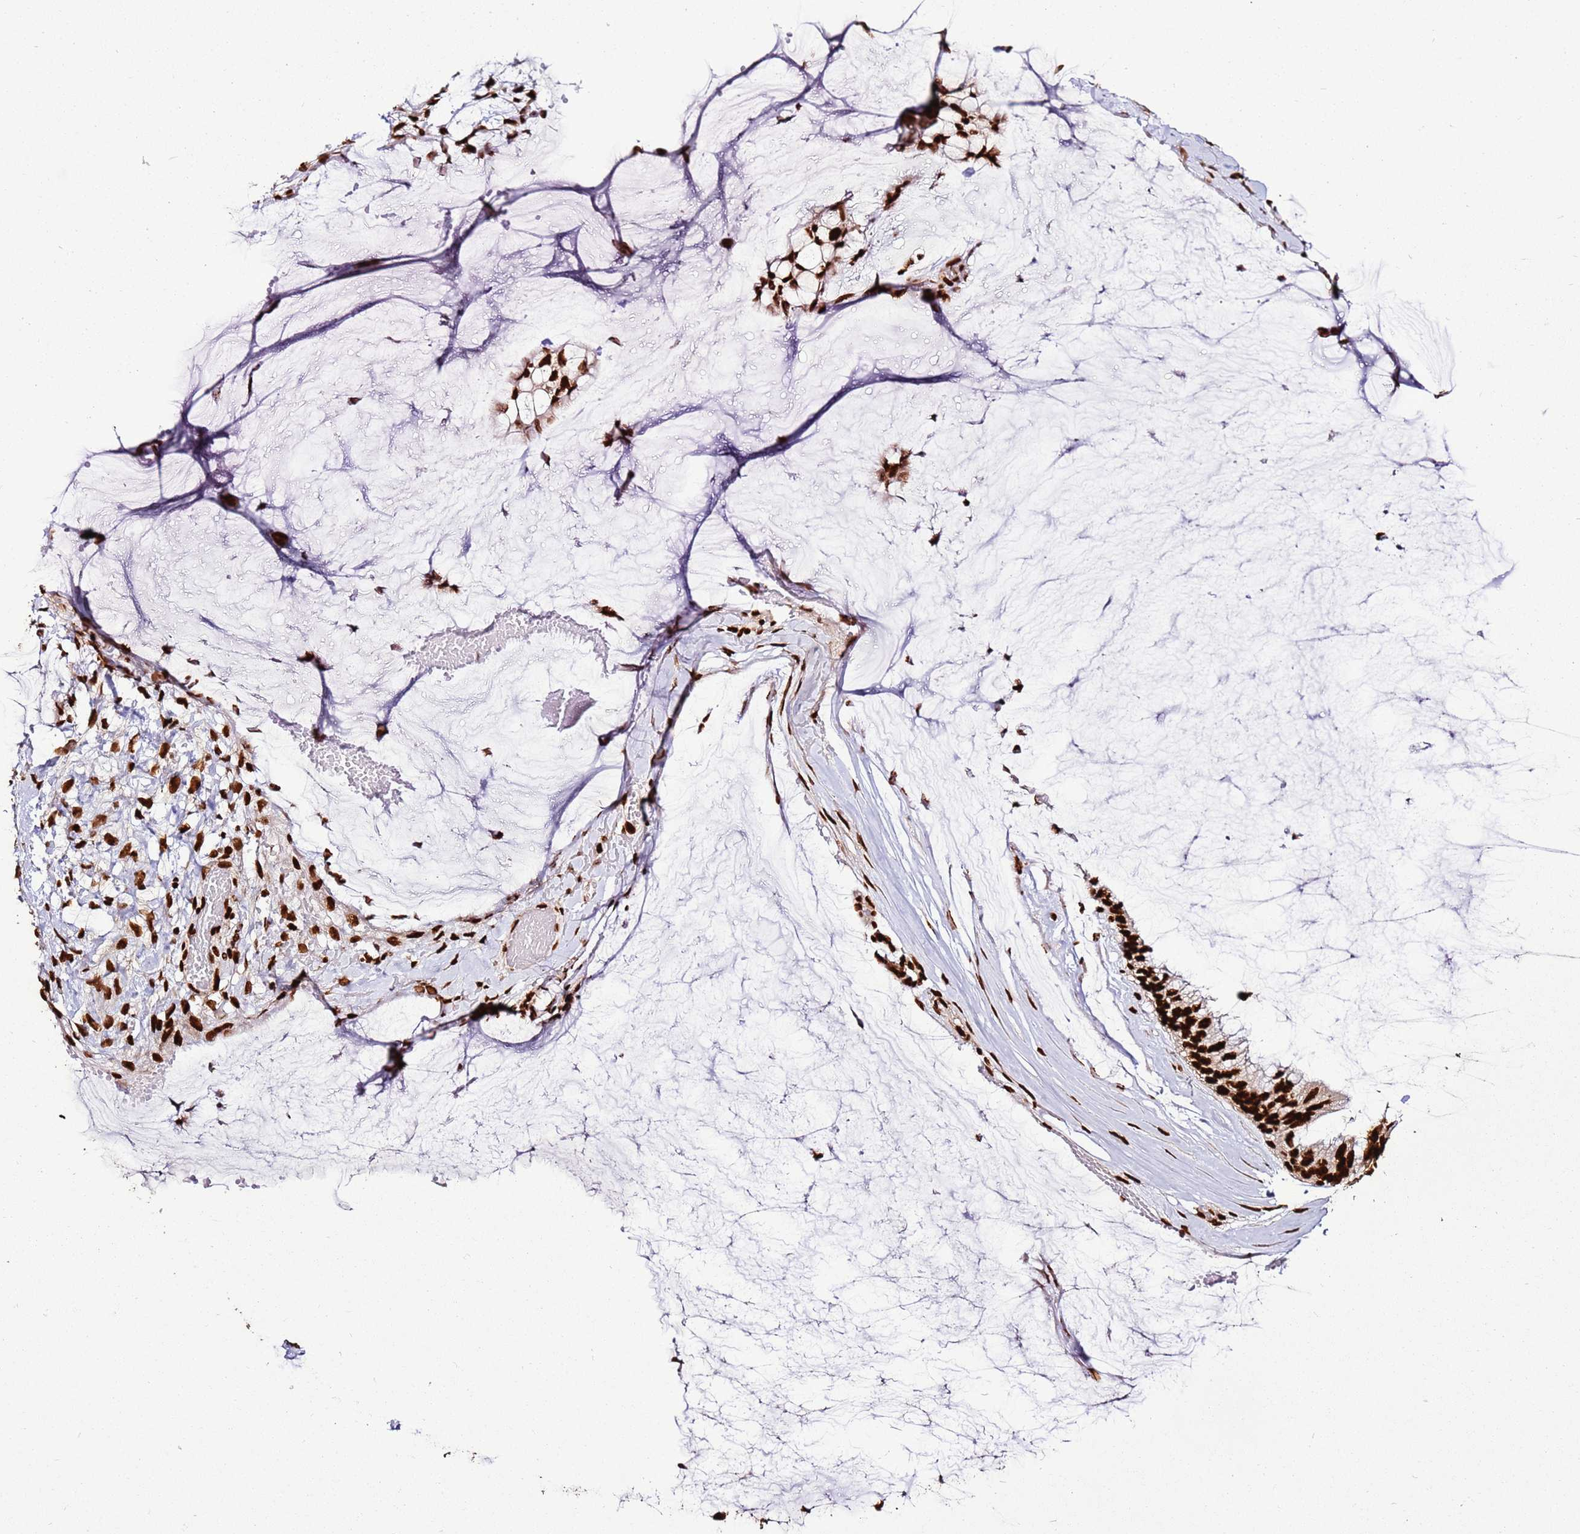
{"staining": {"intensity": "strong", "quantity": ">75%", "location": "nuclear"}, "tissue": "ovarian cancer", "cell_type": "Tumor cells", "image_type": "cancer", "snomed": [{"axis": "morphology", "description": "Cystadenocarcinoma, mucinous, NOS"}, {"axis": "topography", "description": "Ovary"}], "caption": "This is a micrograph of immunohistochemistry staining of ovarian mucinous cystadenocarcinoma, which shows strong positivity in the nuclear of tumor cells.", "gene": "HNRNPAB", "patient": {"sex": "female", "age": 39}}